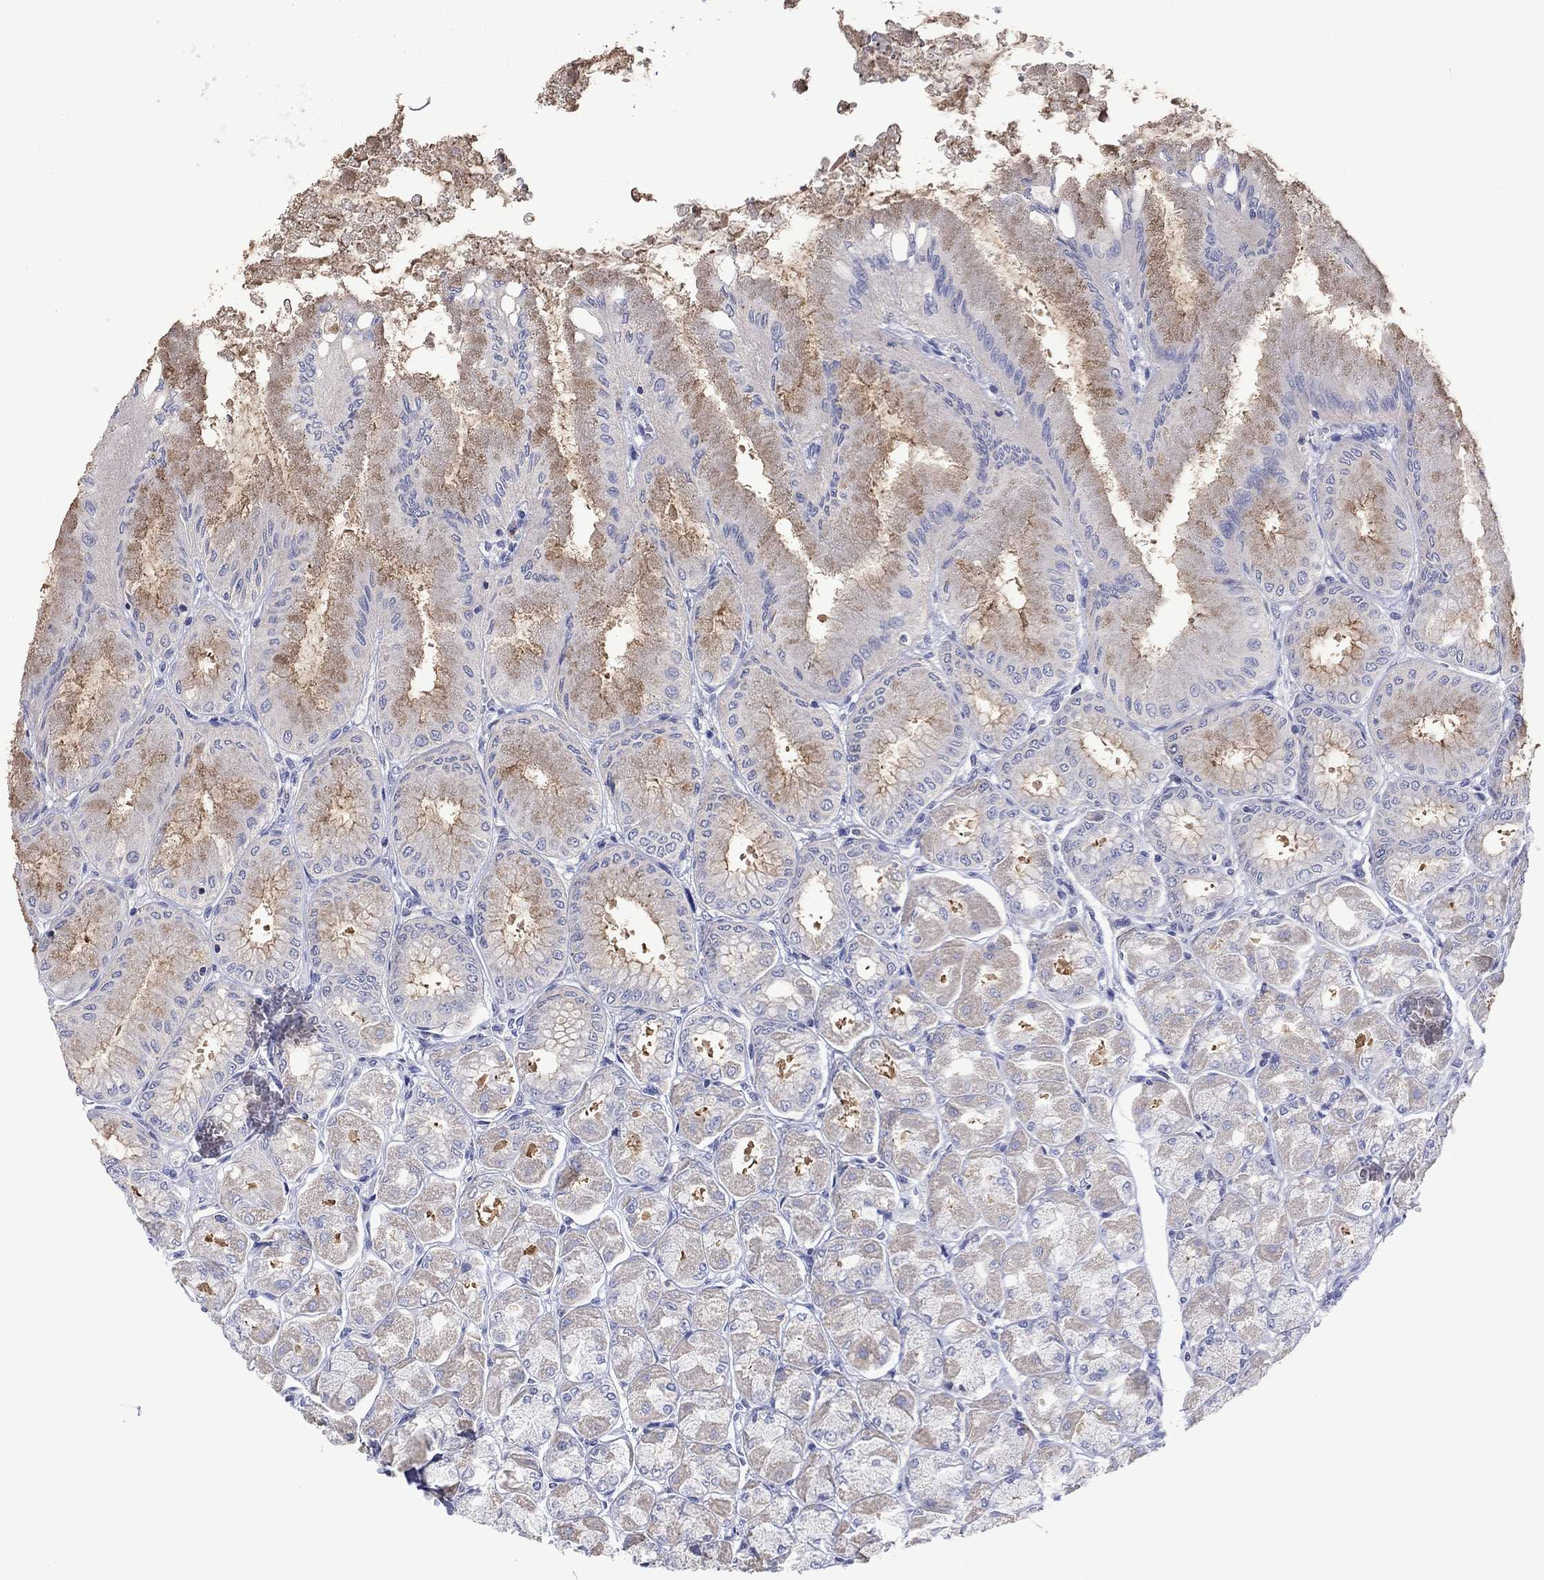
{"staining": {"intensity": "strong", "quantity": "25%-75%", "location": "cytoplasmic/membranous"}, "tissue": "stomach", "cell_type": "Glandular cells", "image_type": "normal", "snomed": [{"axis": "morphology", "description": "Normal tissue, NOS"}, {"axis": "topography", "description": "Stomach, upper"}], "caption": "IHC photomicrograph of normal stomach: human stomach stained using IHC shows high levels of strong protein expression localized specifically in the cytoplasmic/membranous of glandular cells, appearing as a cytoplasmic/membranous brown color.", "gene": "FER1L6", "patient": {"sex": "male", "age": 60}}